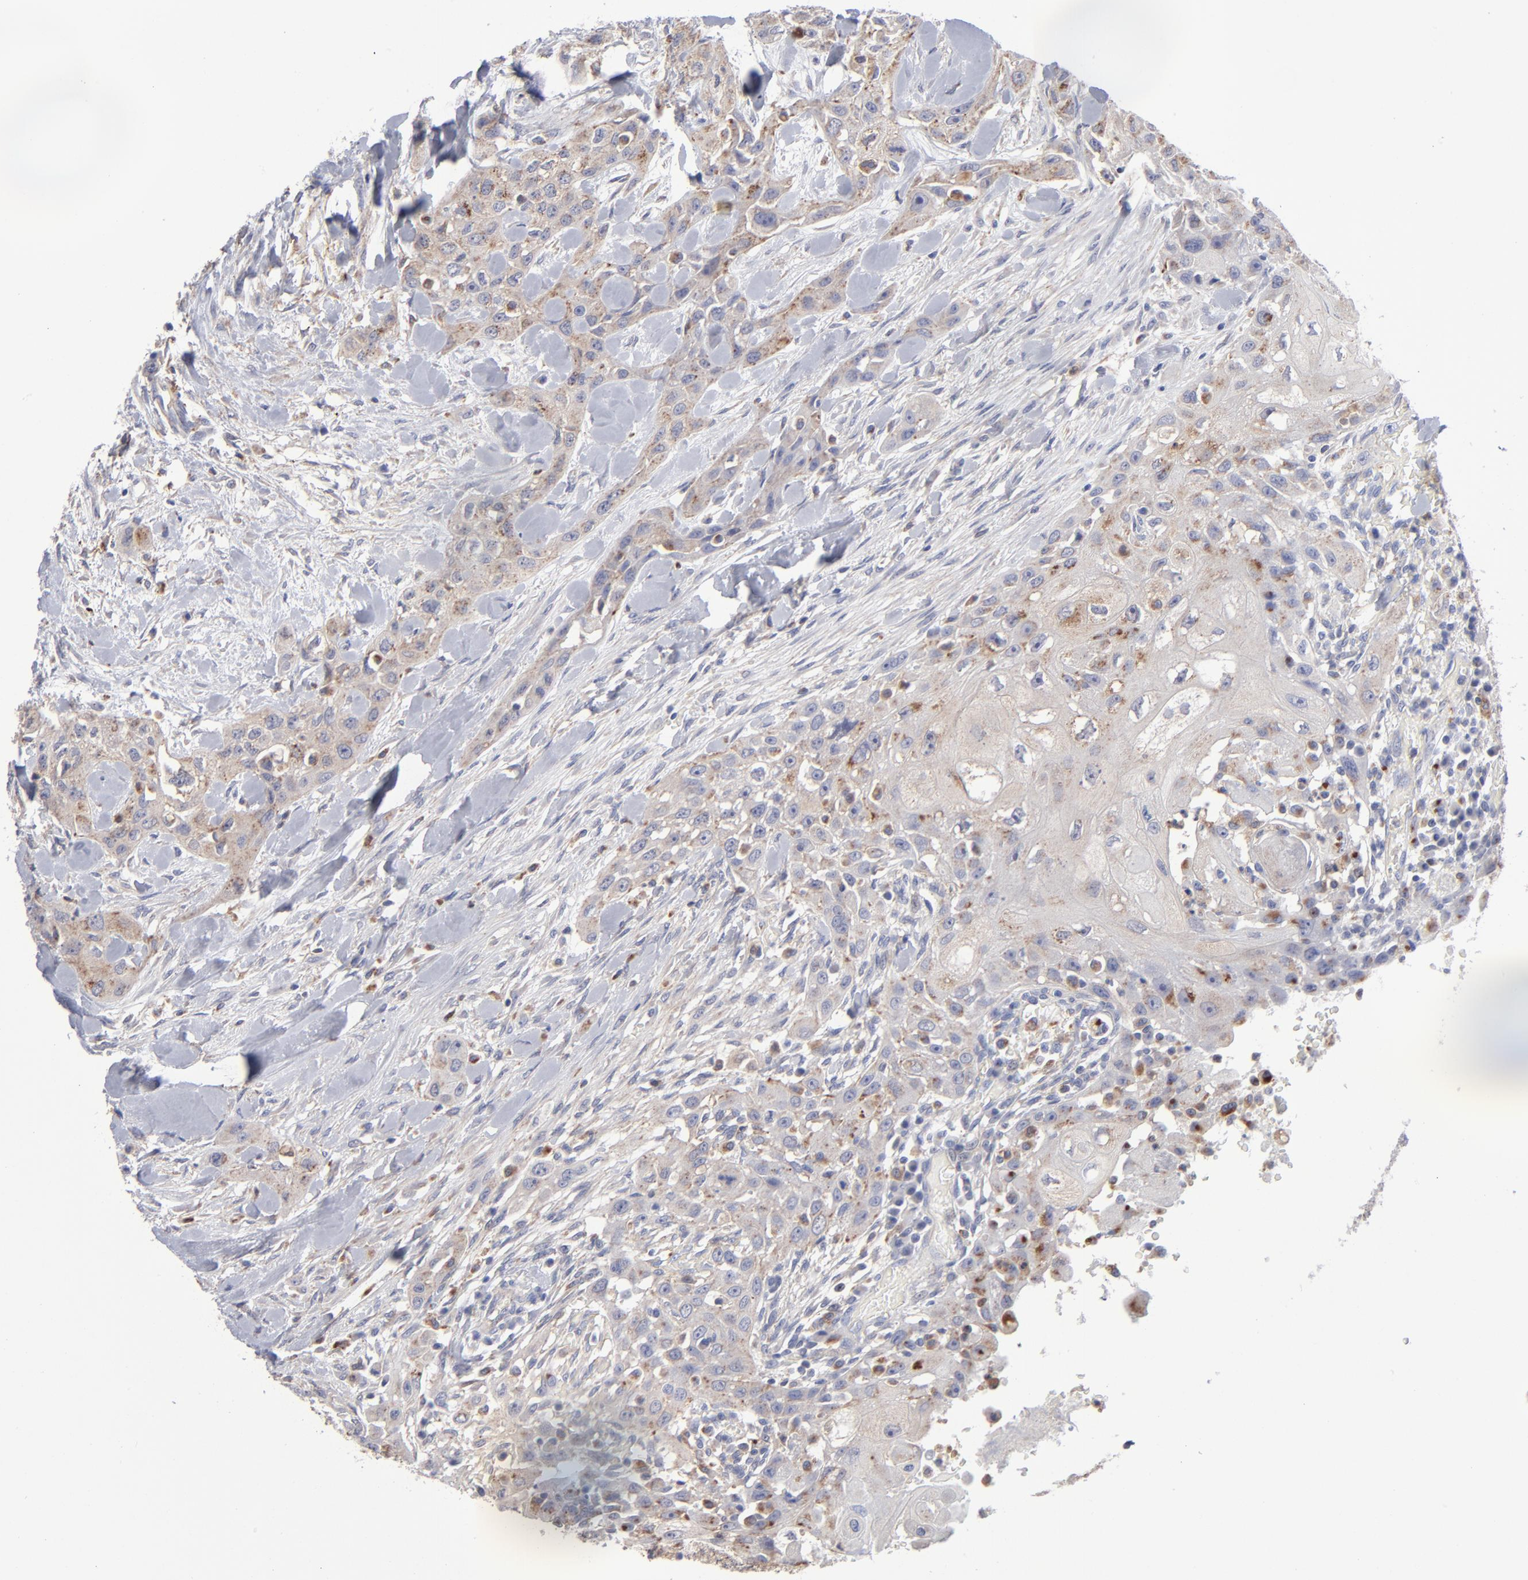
{"staining": {"intensity": "weak", "quantity": ">75%", "location": "cytoplasmic/membranous"}, "tissue": "head and neck cancer", "cell_type": "Tumor cells", "image_type": "cancer", "snomed": [{"axis": "morphology", "description": "Neoplasm, malignant, NOS"}, {"axis": "topography", "description": "Salivary gland"}, {"axis": "topography", "description": "Head-Neck"}], "caption": "A brown stain labels weak cytoplasmic/membranous staining of a protein in human neoplasm (malignant) (head and neck) tumor cells.", "gene": "RRAGB", "patient": {"sex": "male", "age": 43}}